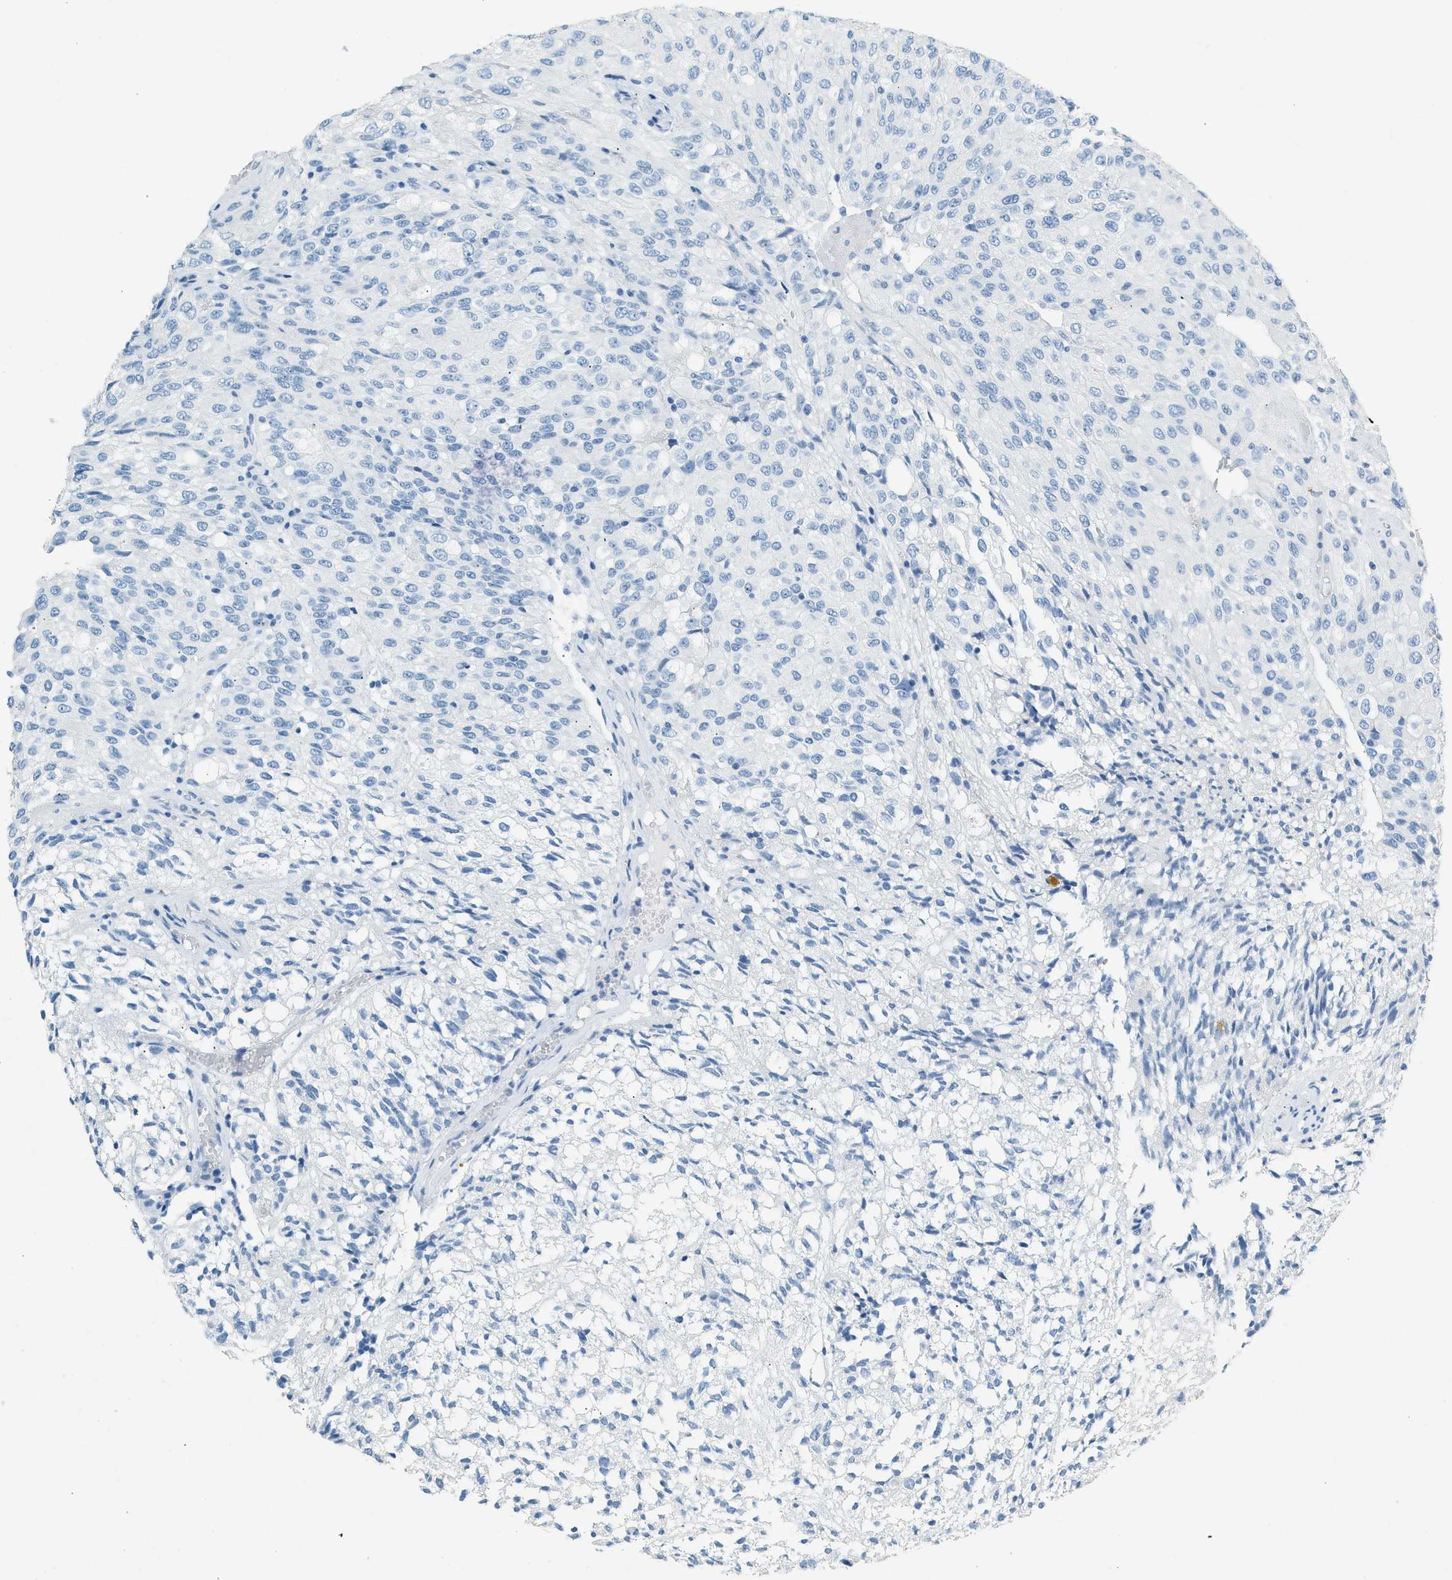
{"staining": {"intensity": "negative", "quantity": "none", "location": "none"}, "tissue": "glioma", "cell_type": "Tumor cells", "image_type": "cancer", "snomed": [{"axis": "morphology", "description": "Glioma, malignant, High grade"}, {"axis": "topography", "description": "Brain"}], "caption": "This is an immunohistochemistry image of human glioma. There is no positivity in tumor cells.", "gene": "HHATL", "patient": {"sex": "male", "age": 32}}